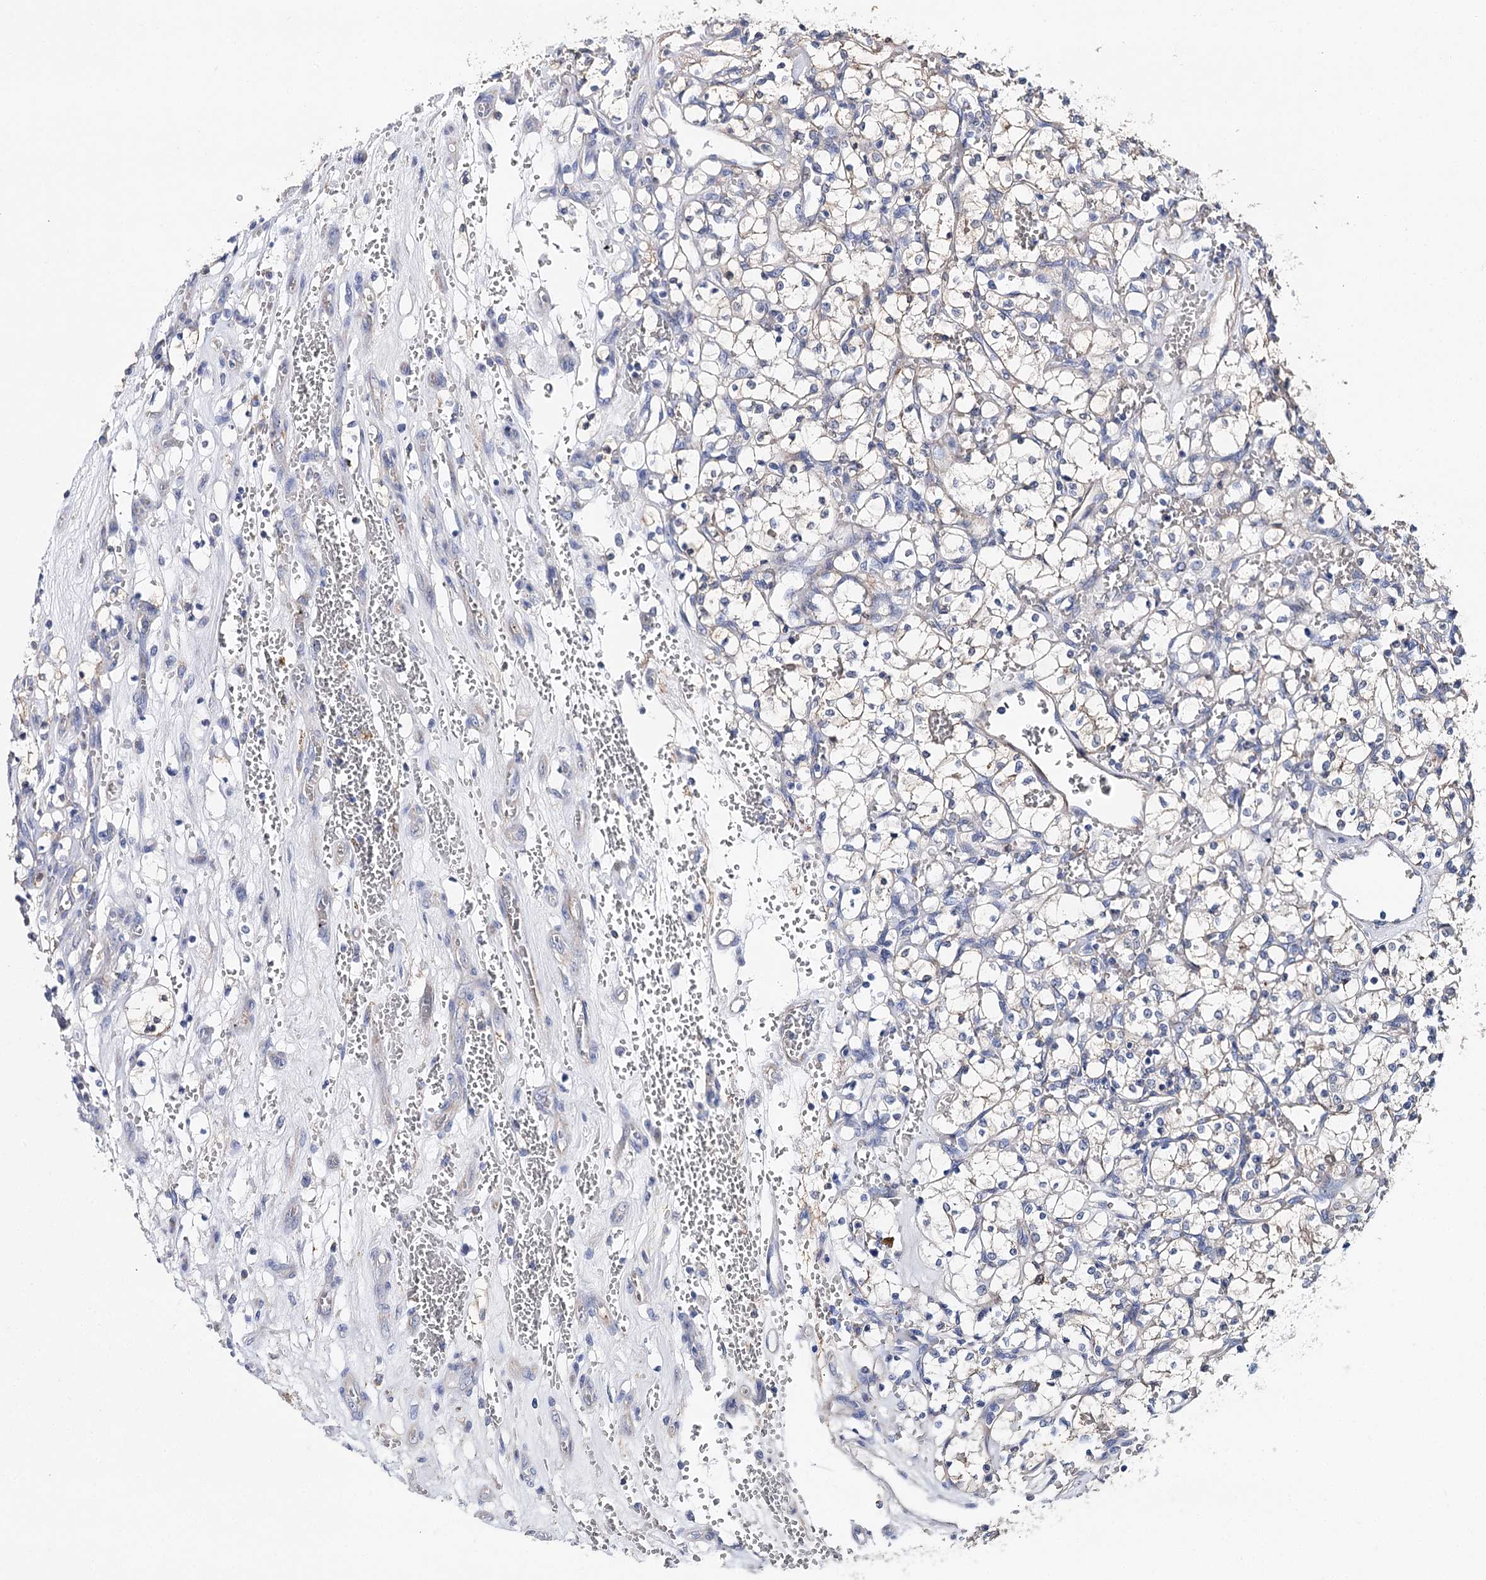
{"staining": {"intensity": "negative", "quantity": "none", "location": "none"}, "tissue": "renal cancer", "cell_type": "Tumor cells", "image_type": "cancer", "snomed": [{"axis": "morphology", "description": "Adenocarcinoma, NOS"}, {"axis": "topography", "description": "Kidney"}], "caption": "An IHC photomicrograph of renal adenocarcinoma is shown. There is no staining in tumor cells of renal adenocarcinoma.", "gene": "EPYC", "patient": {"sex": "female", "age": 69}}